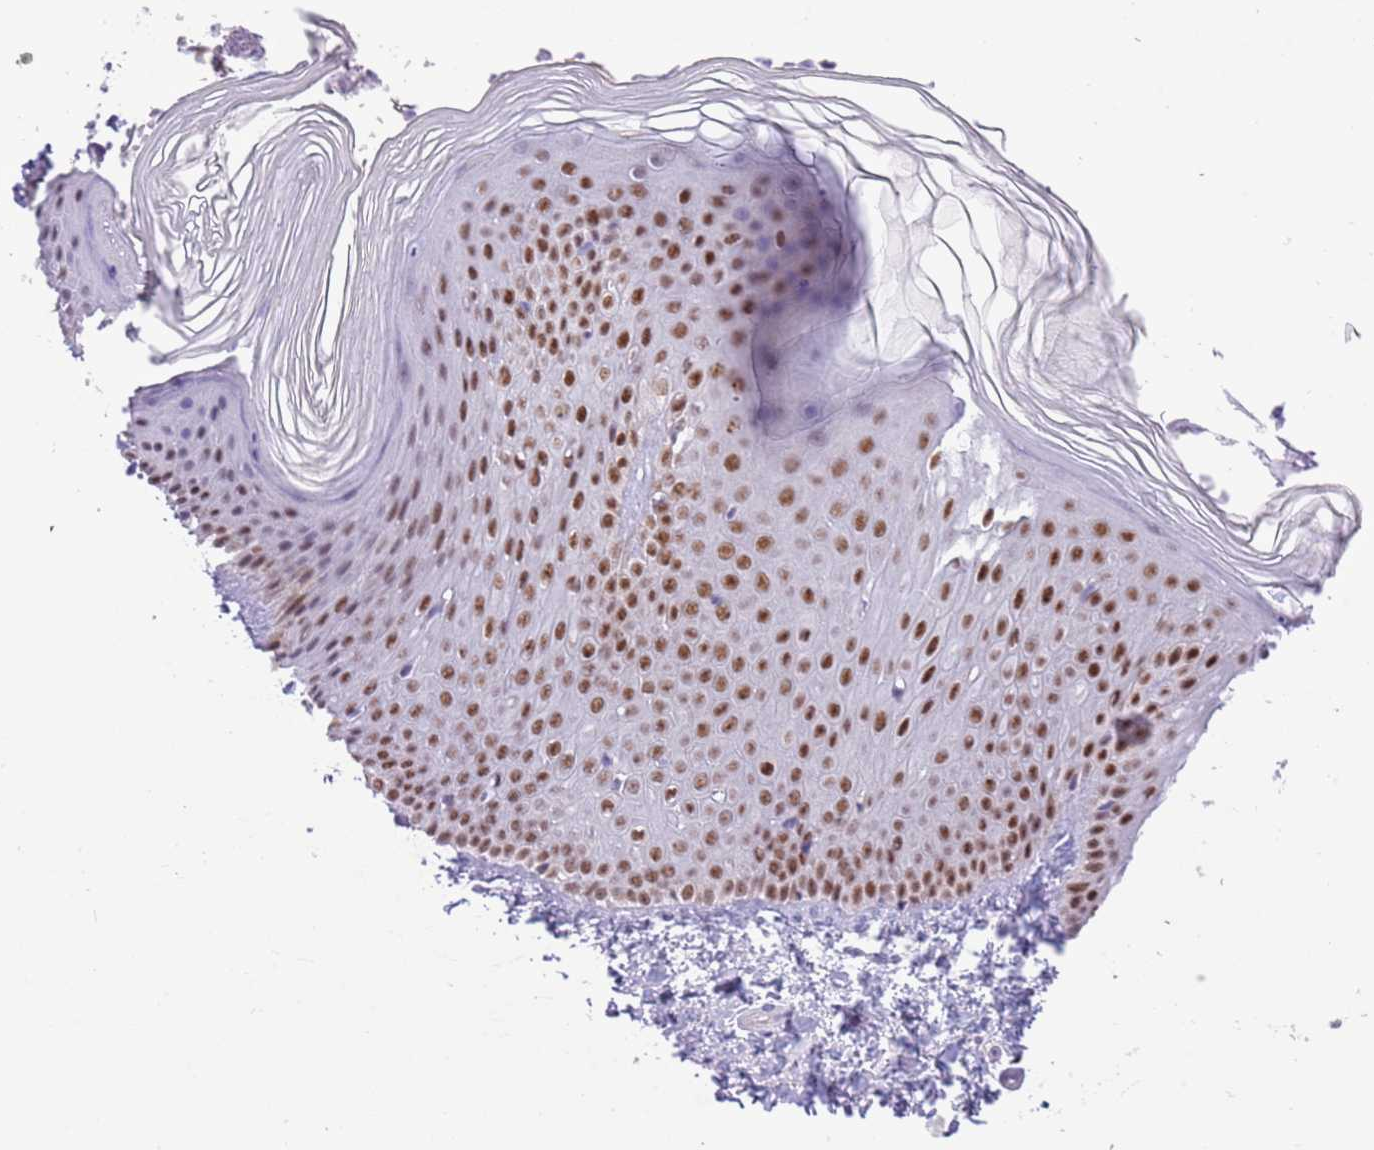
{"staining": {"intensity": "moderate", "quantity": ">75%", "location": "nuclear"}, "tissue": "skin", "cell_type": "Epidermal cells", "image_type": "normal", "snomed": [{"axis": "morphology", "description": "Normal tissue, NOS"}, {"axis": "morphology", "description": "Inflammation, NOS"}, {"axis": "topography", "description": "Soft tissue"}, {"axis": "topography", "description": "Anal"}], "caption": "Immunohistochemistry photomicrograph of unremarkable skin: human skin stained using immunohistochemistry shows medium levels of moderate protein expression localized specifically in the nuclear of epidermal cells, appearing as a nuclear brown color.", "gene": "BCL11B", "patient": {"sex": "female", "age": 15}}